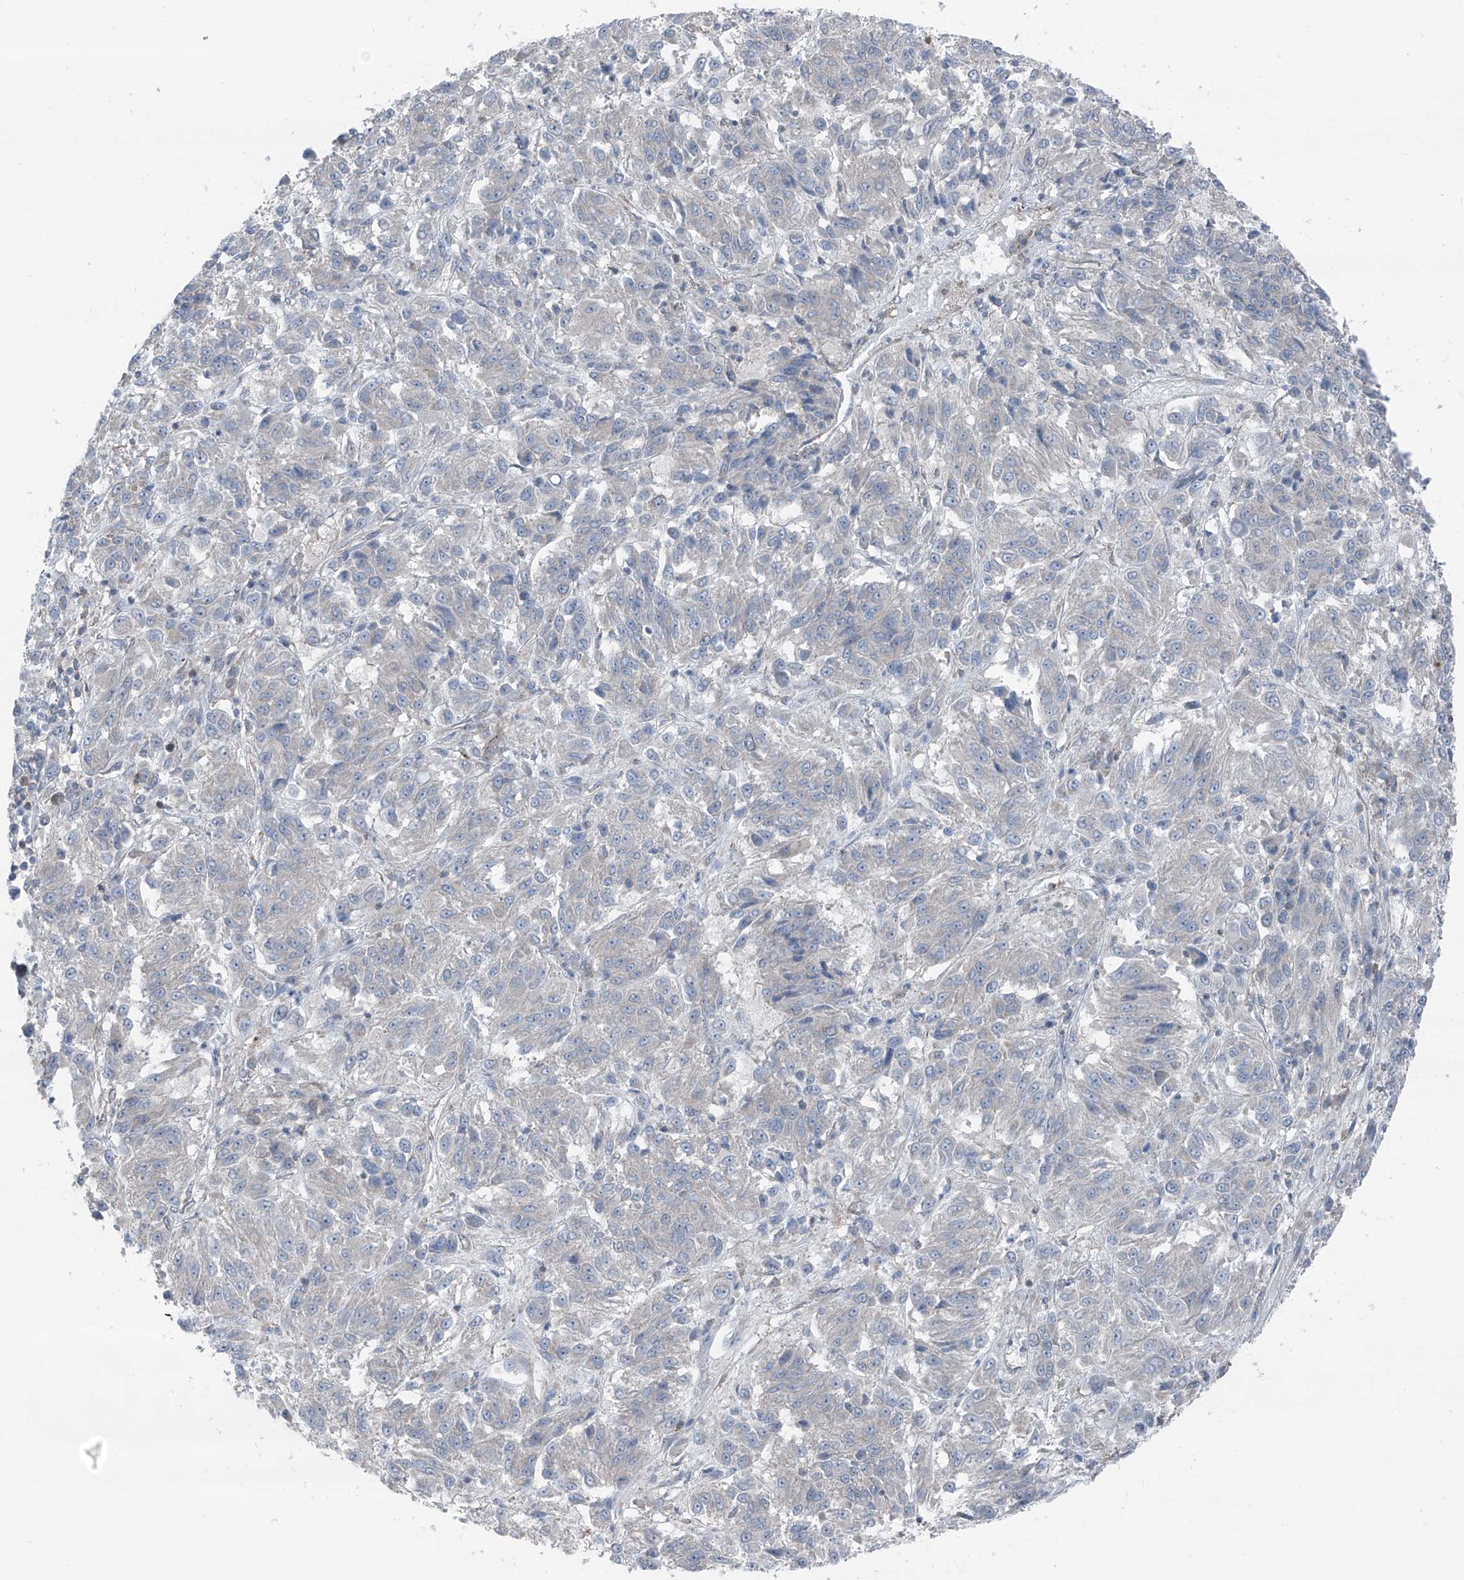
{"staining": {"intensity": "negative", "quantity": "none", "location": "none"}, "tissue": "melanoma", "cell_type": "Tumor cells", "image_type": "cancer", "snomed": [{"axis": "morphology", "description": "Malignant melanoma, Metastatic site"}, {"axis": "topography", "description": "Lung"}], "caption": "Immunohistochemistry (IHC) histopathology image of melanoma stained for a protein (brown), which shows no expression in tumor cells. Brightfield microscopy of IHC stained with DAB (3,3'-diaminobenzidine) (brown) and hematoxylin (blue), captured at high magnification.", "gene": "HSPB11", "patient": {"sex": "male", "age": 64}}